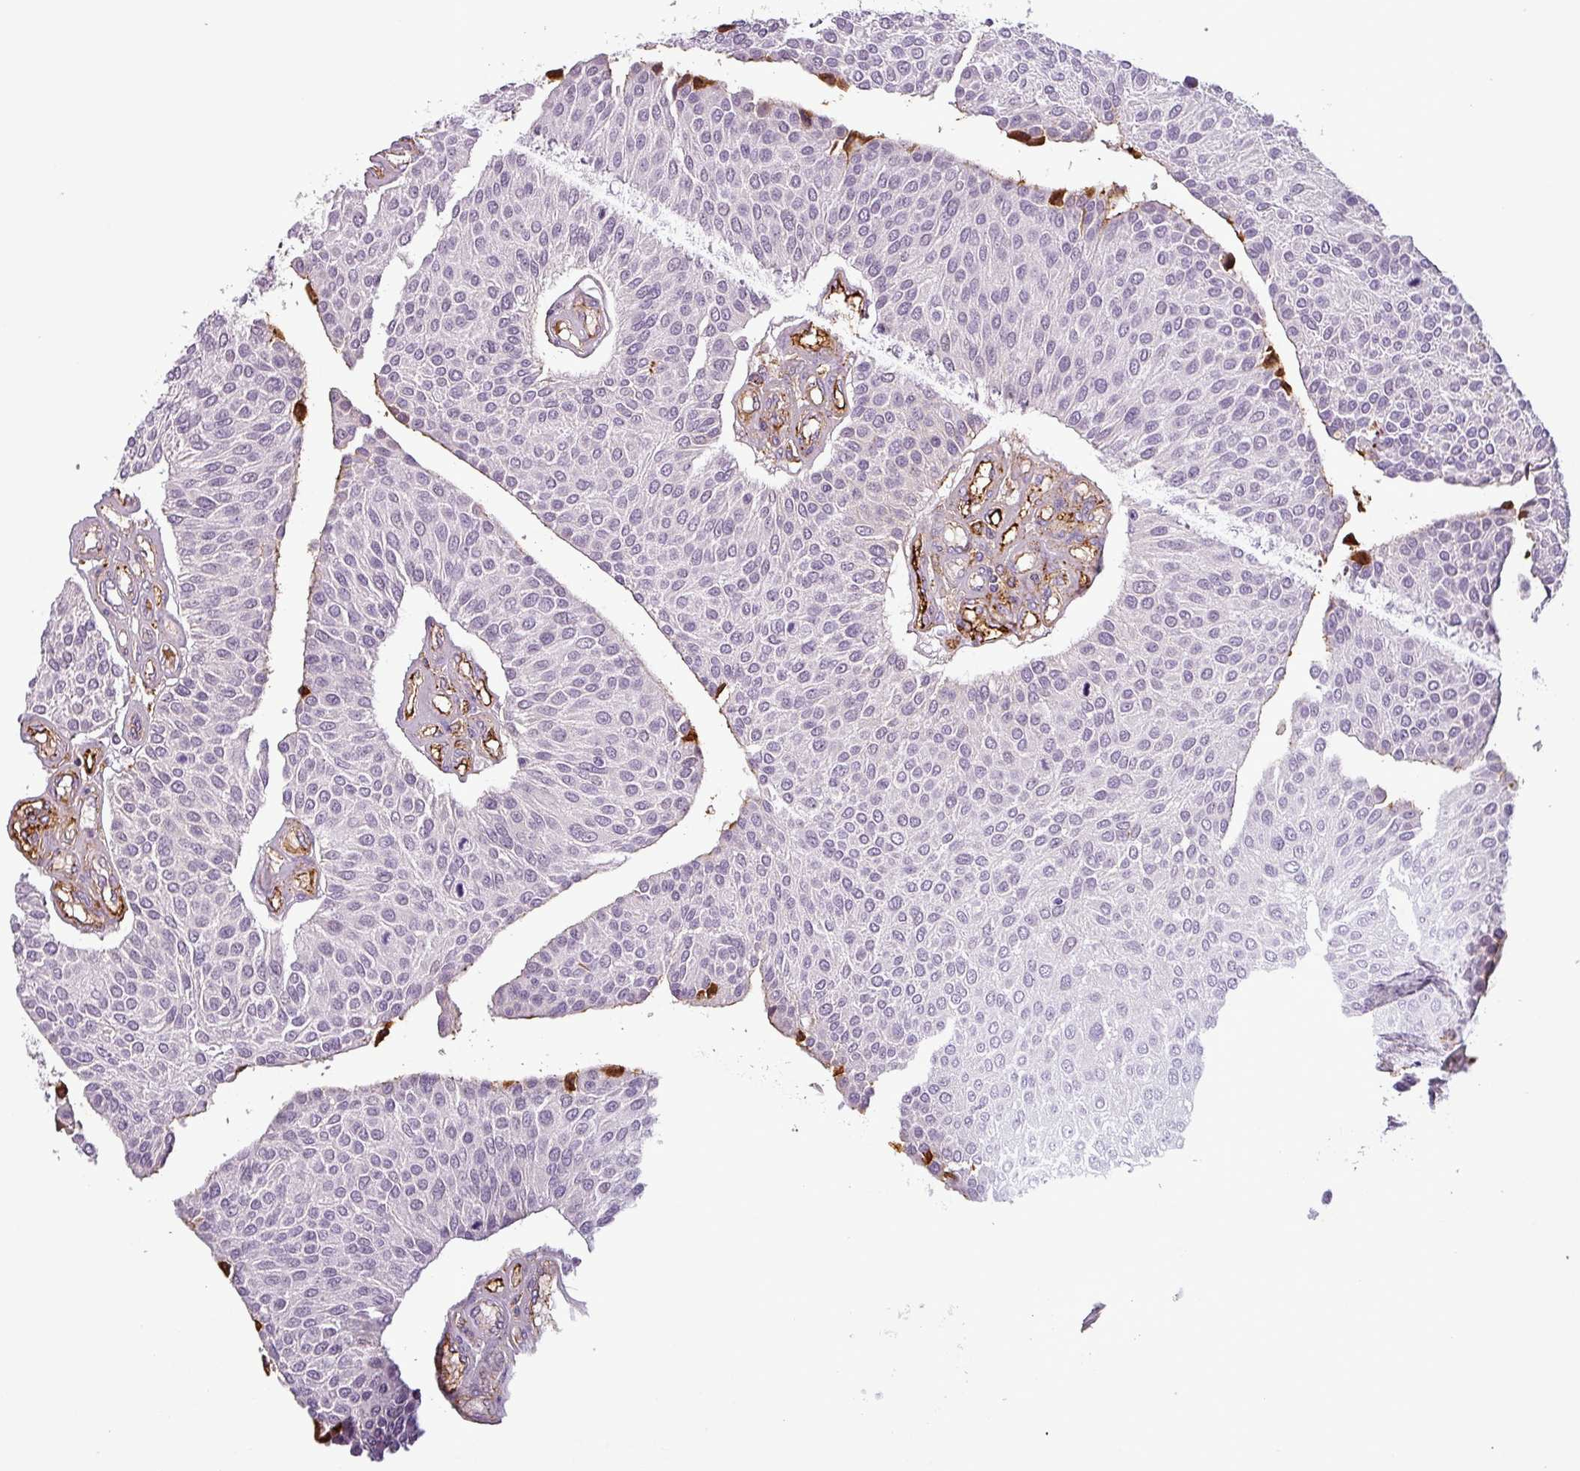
{"staining": {"intensity": "negative", "quantity": "none", "location": "none"}, "tissue": "urothelial cancer", "cell_type": "Tumor cells", "image_type": "cancer", "snomed": [{"axis": "morphology", "description": "Urothelial carcinoma, NOS"}, {"axis": "topography", "description": "Urinary bladder"}], "caption": "Tumor cells are negative for brown protein staining in transitional cell carcinoma. Nuclei are stained in blue.", "gene": "APOC1", "patient": {"sex": "male", "age": 55}}